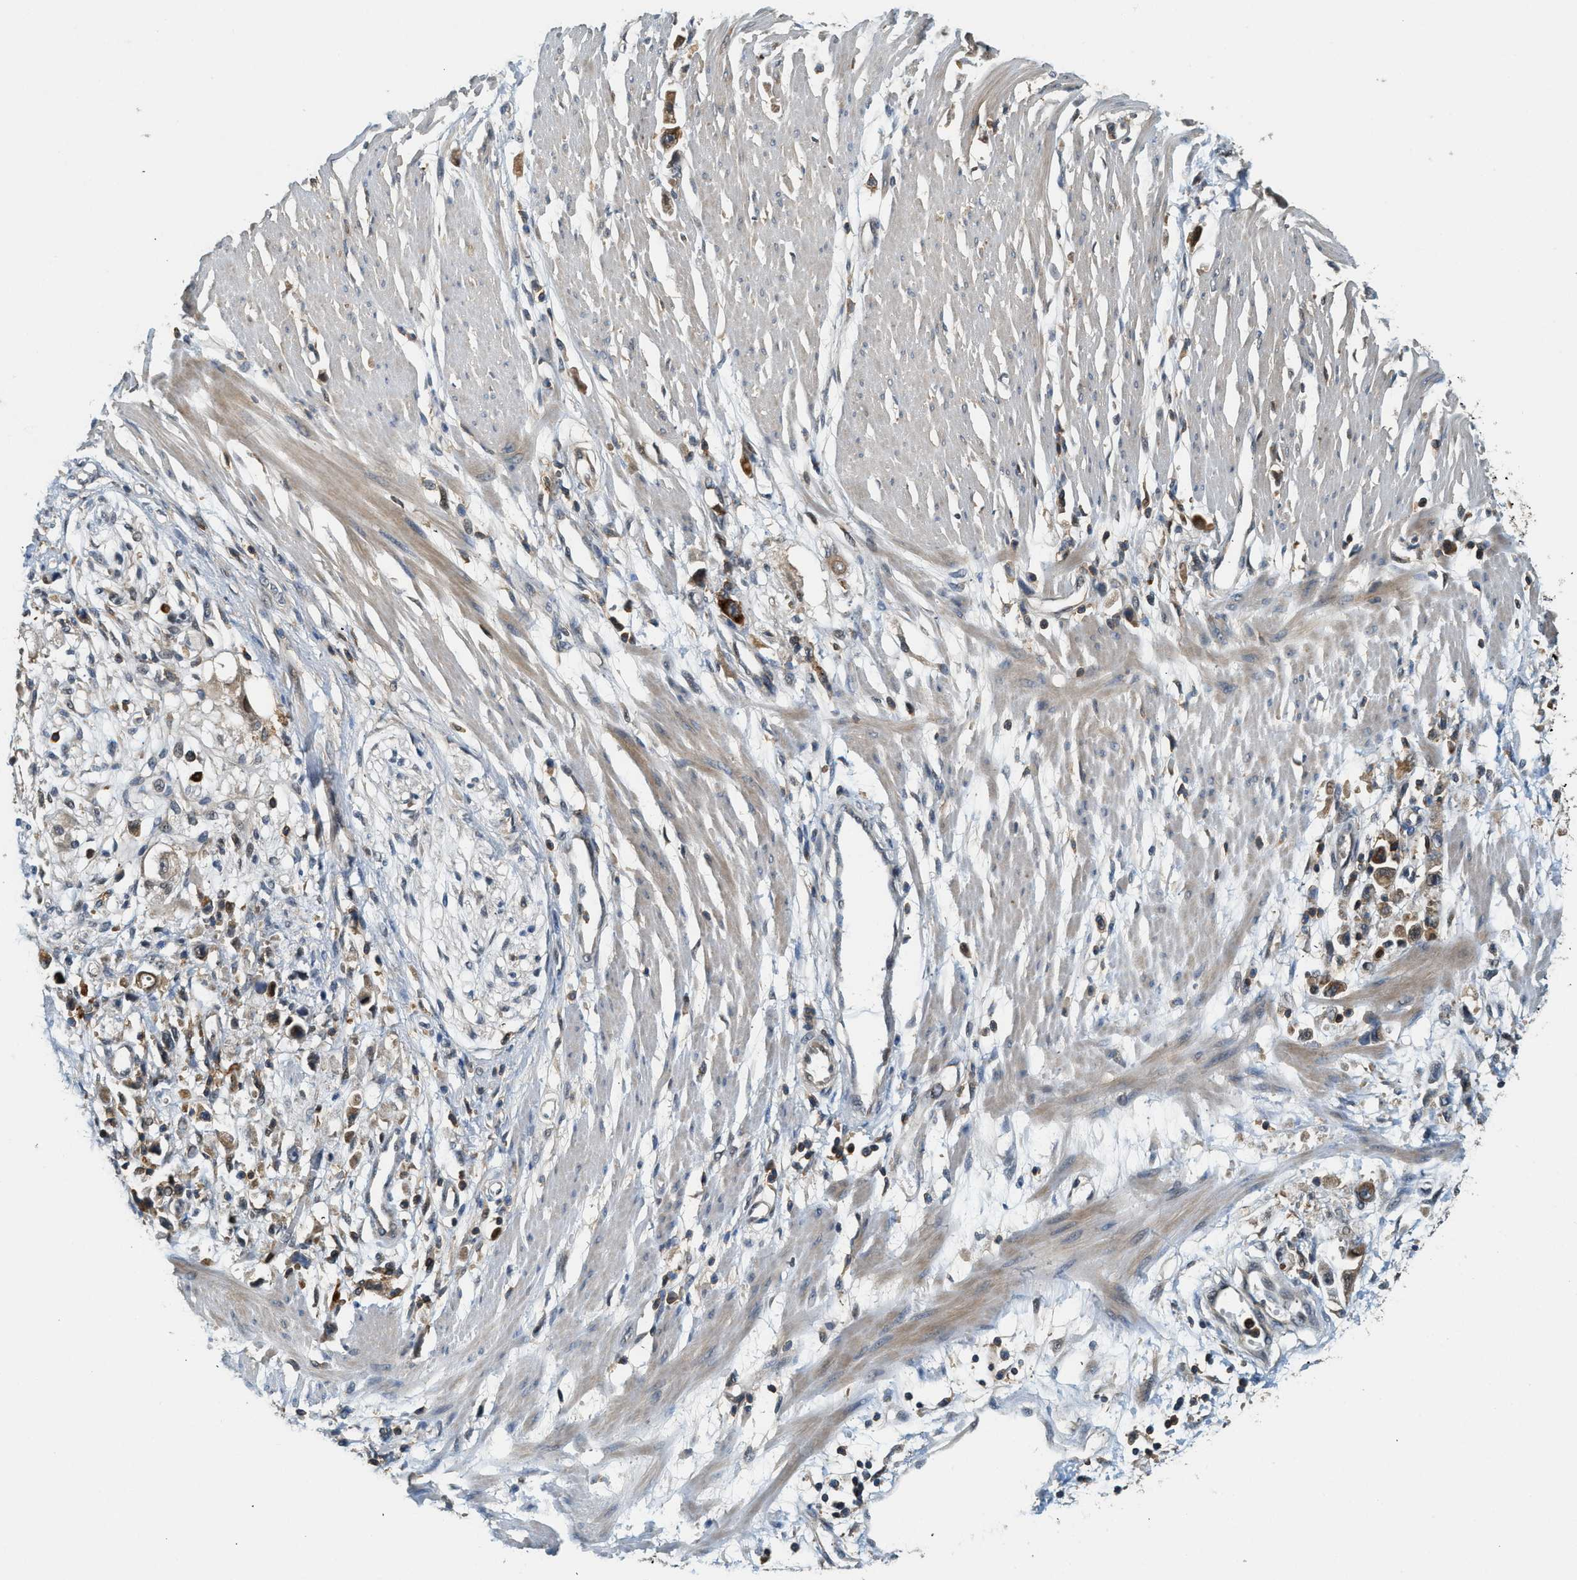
{"staining": {"intensity": "strong", "quantity": "<25%", "location": "cytoplasmic/membranous"}, "tissue": "stomach cancer", "cell_type": "Tumor cells", "image_type": "cancer", "snomed": [{"axis": "morphology", "description": "Adenocarcinoma, NOS"}, {"axis": "topography", "description": "Stomach"}], "caption": "A brown stain highlights strong cytoplasmic/membranous positivity of a protein in stomach adenocarcinoma tumor cells. Using DAB (3,3'-diaminobenzidine) (brown) and hematoxylin (blue) stains, captured at high magnification using brightfield microscopy.", "gene": "GMPPB", "patient": {"sex": "female", "age": 59}}